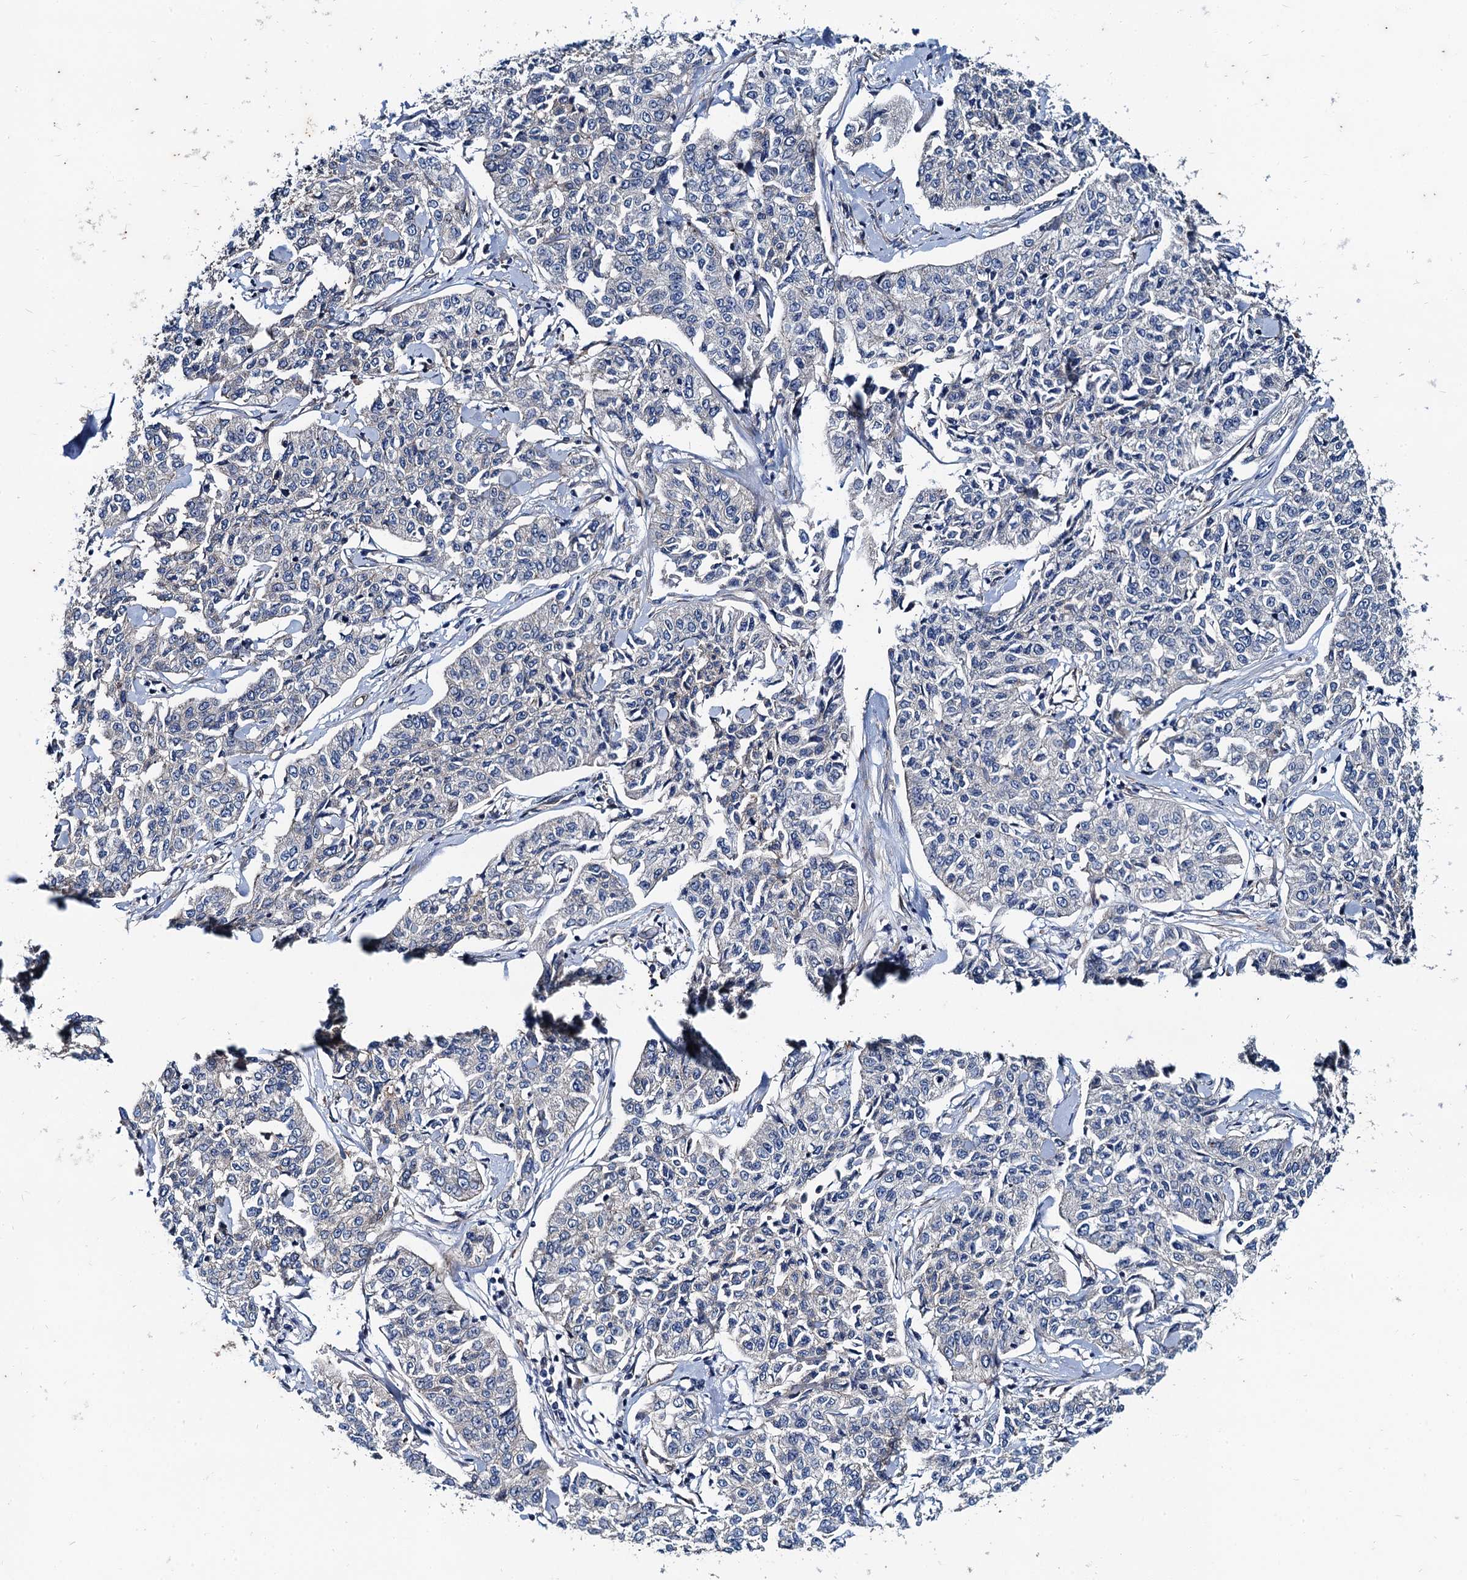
{"staining": {"intensity": "negative", "quantity": "none", "location": "none"}, "tissue": "cervical cancer", "cell_type": "Tumor cells", "image_type": "cancer", "snomed": [{"axis": "morphology", "description": "Squamous cell carcinoma, NOS"}, {"axis": "topography", "description": "Cervix"}], "caption": "There is no significant staining in tumor cells of cervical cancer.", "gene": "NGRN", "patient": {"sex": "female", "age": 35}}